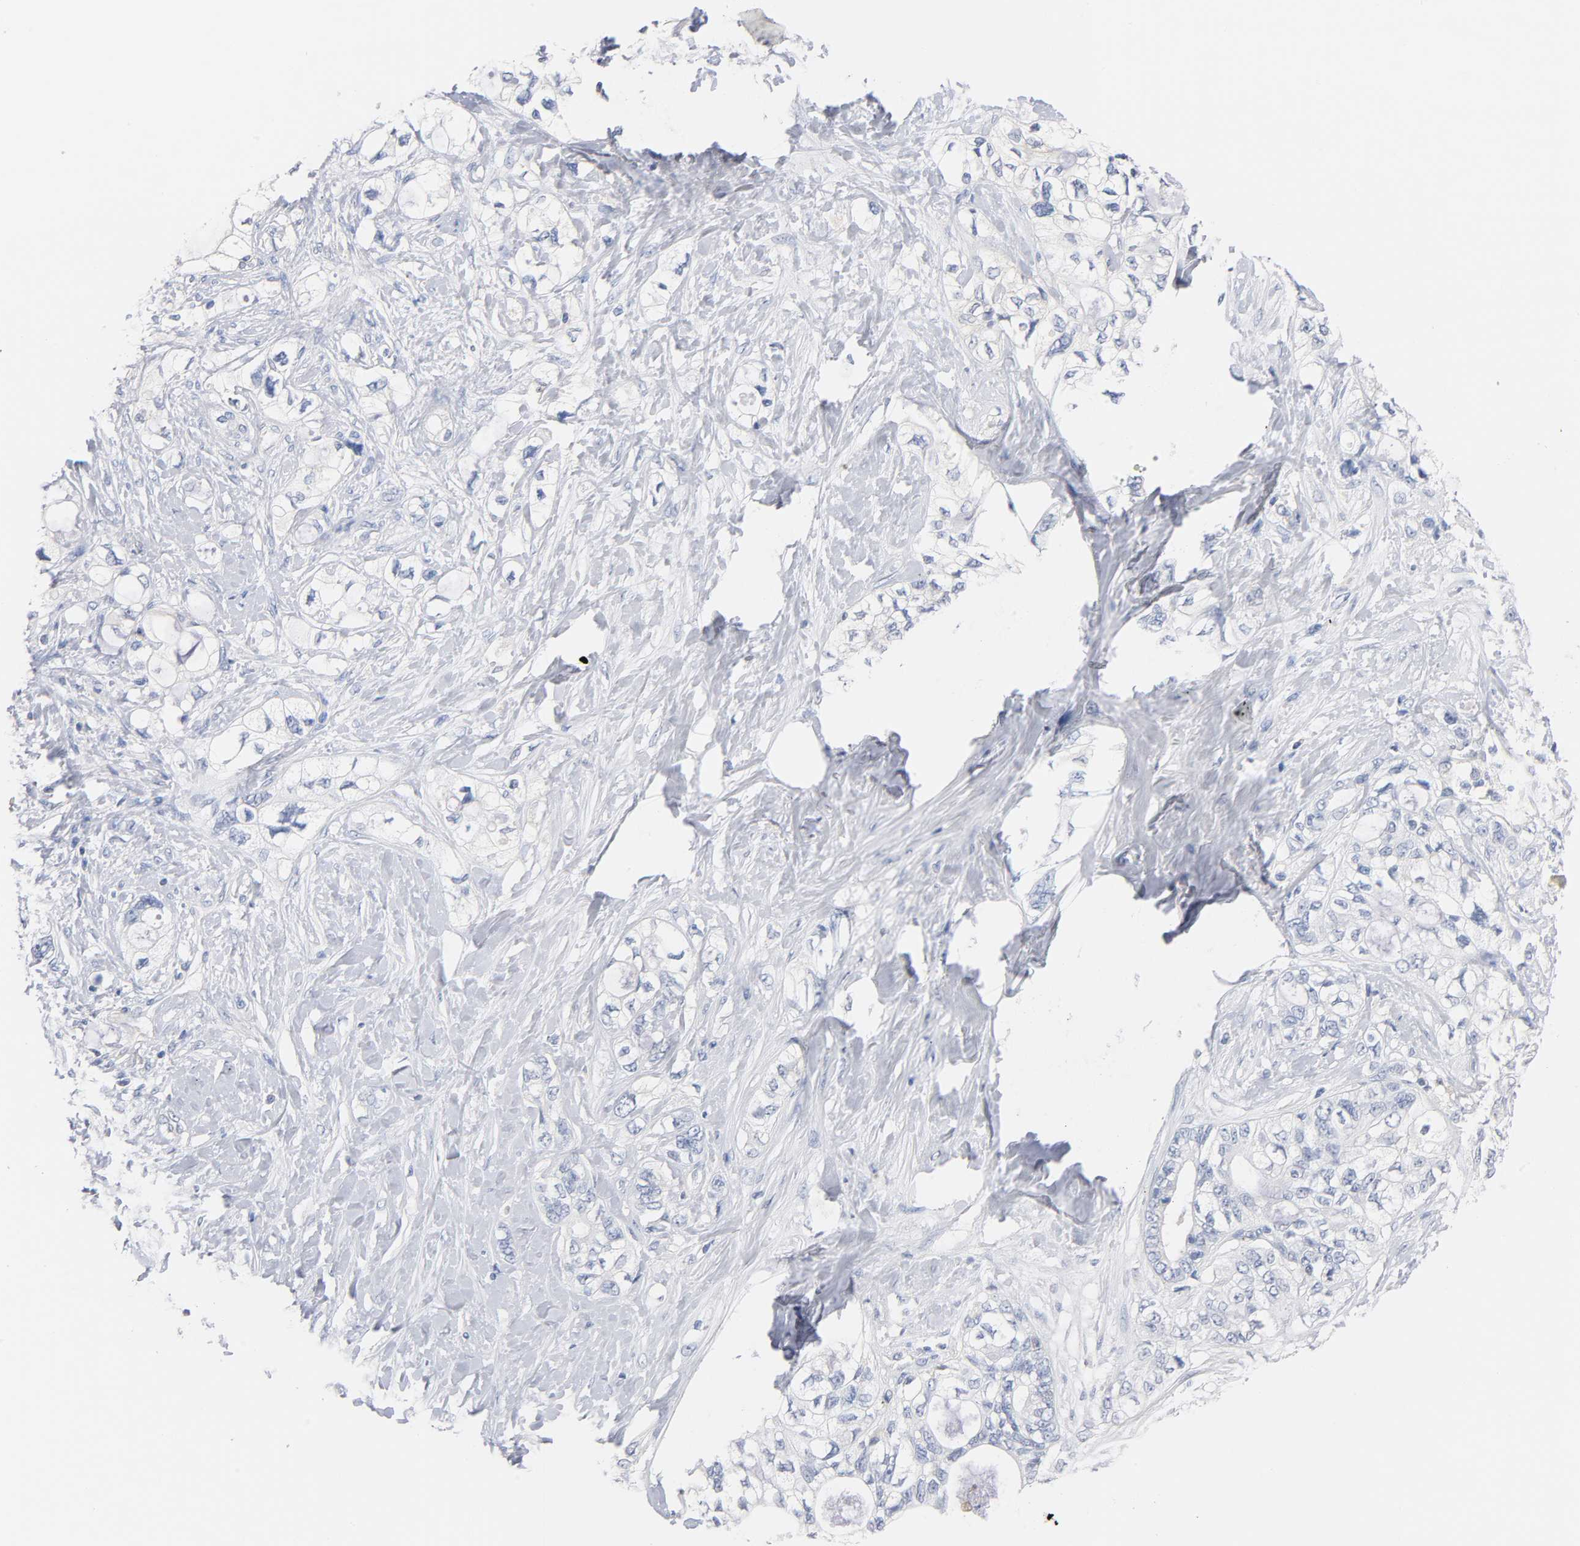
{"staining": {"intensity": "negative", "quantity": "none", "location": "none"}, "tissue": "pancreatic cancer", "cell_type": "Tumor cells", "image_type": "cancer", "snomed": [{"axis": "morphology", "description": "Adenocarcinoma, NOS"}, {"axis": "topography", "description": "Pancreas"}], "caption": "Immunohistochemical staining of human pancreatic adenocarcinoma exhibits no significant staining in tumor cells.", "gene": "MALT1", "patient": {"sex": "male", "age": 70}}